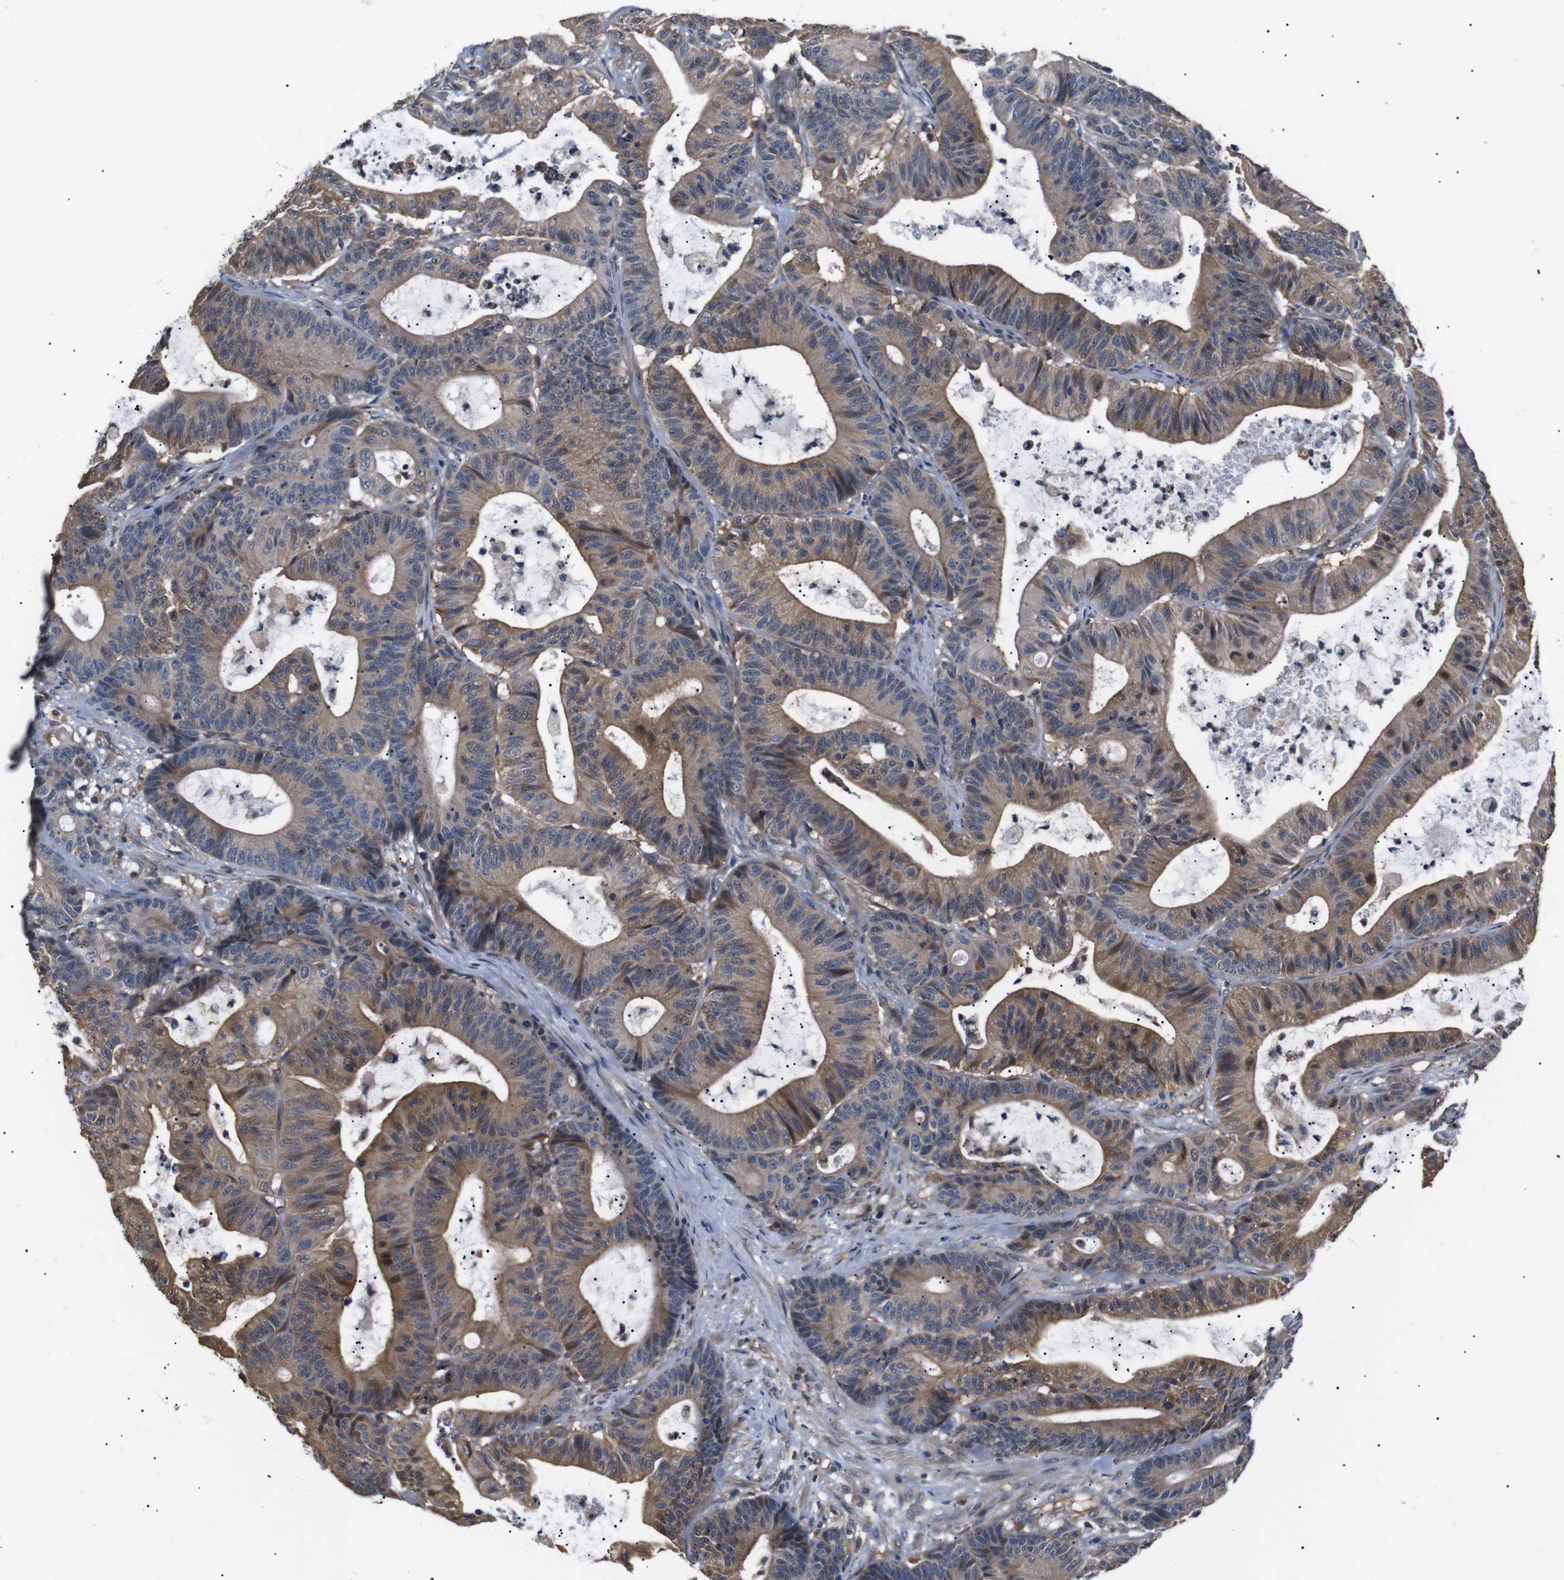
{"staining": {"intensity": "moderate", "quantity": ">75%", "location": "cytoplasmic/membranous"}, "tissue": "colorectal cancer", "cell_type": "Tumor cells", "image_type": "cancer", "snomed": [{"axis": "morphology", "description": "Adenocarcinoma, NOS"}, {"axis": "topography", "description": "Colon"}], "caption": "A medium amount of moderate cytoplasmic/membranous positivity is seen in approximately >75% of tumor cells in colorectal adenocarcinoma tissue.", "gene": "DDR1", "patient": {"sex": "female", "age": 84}}